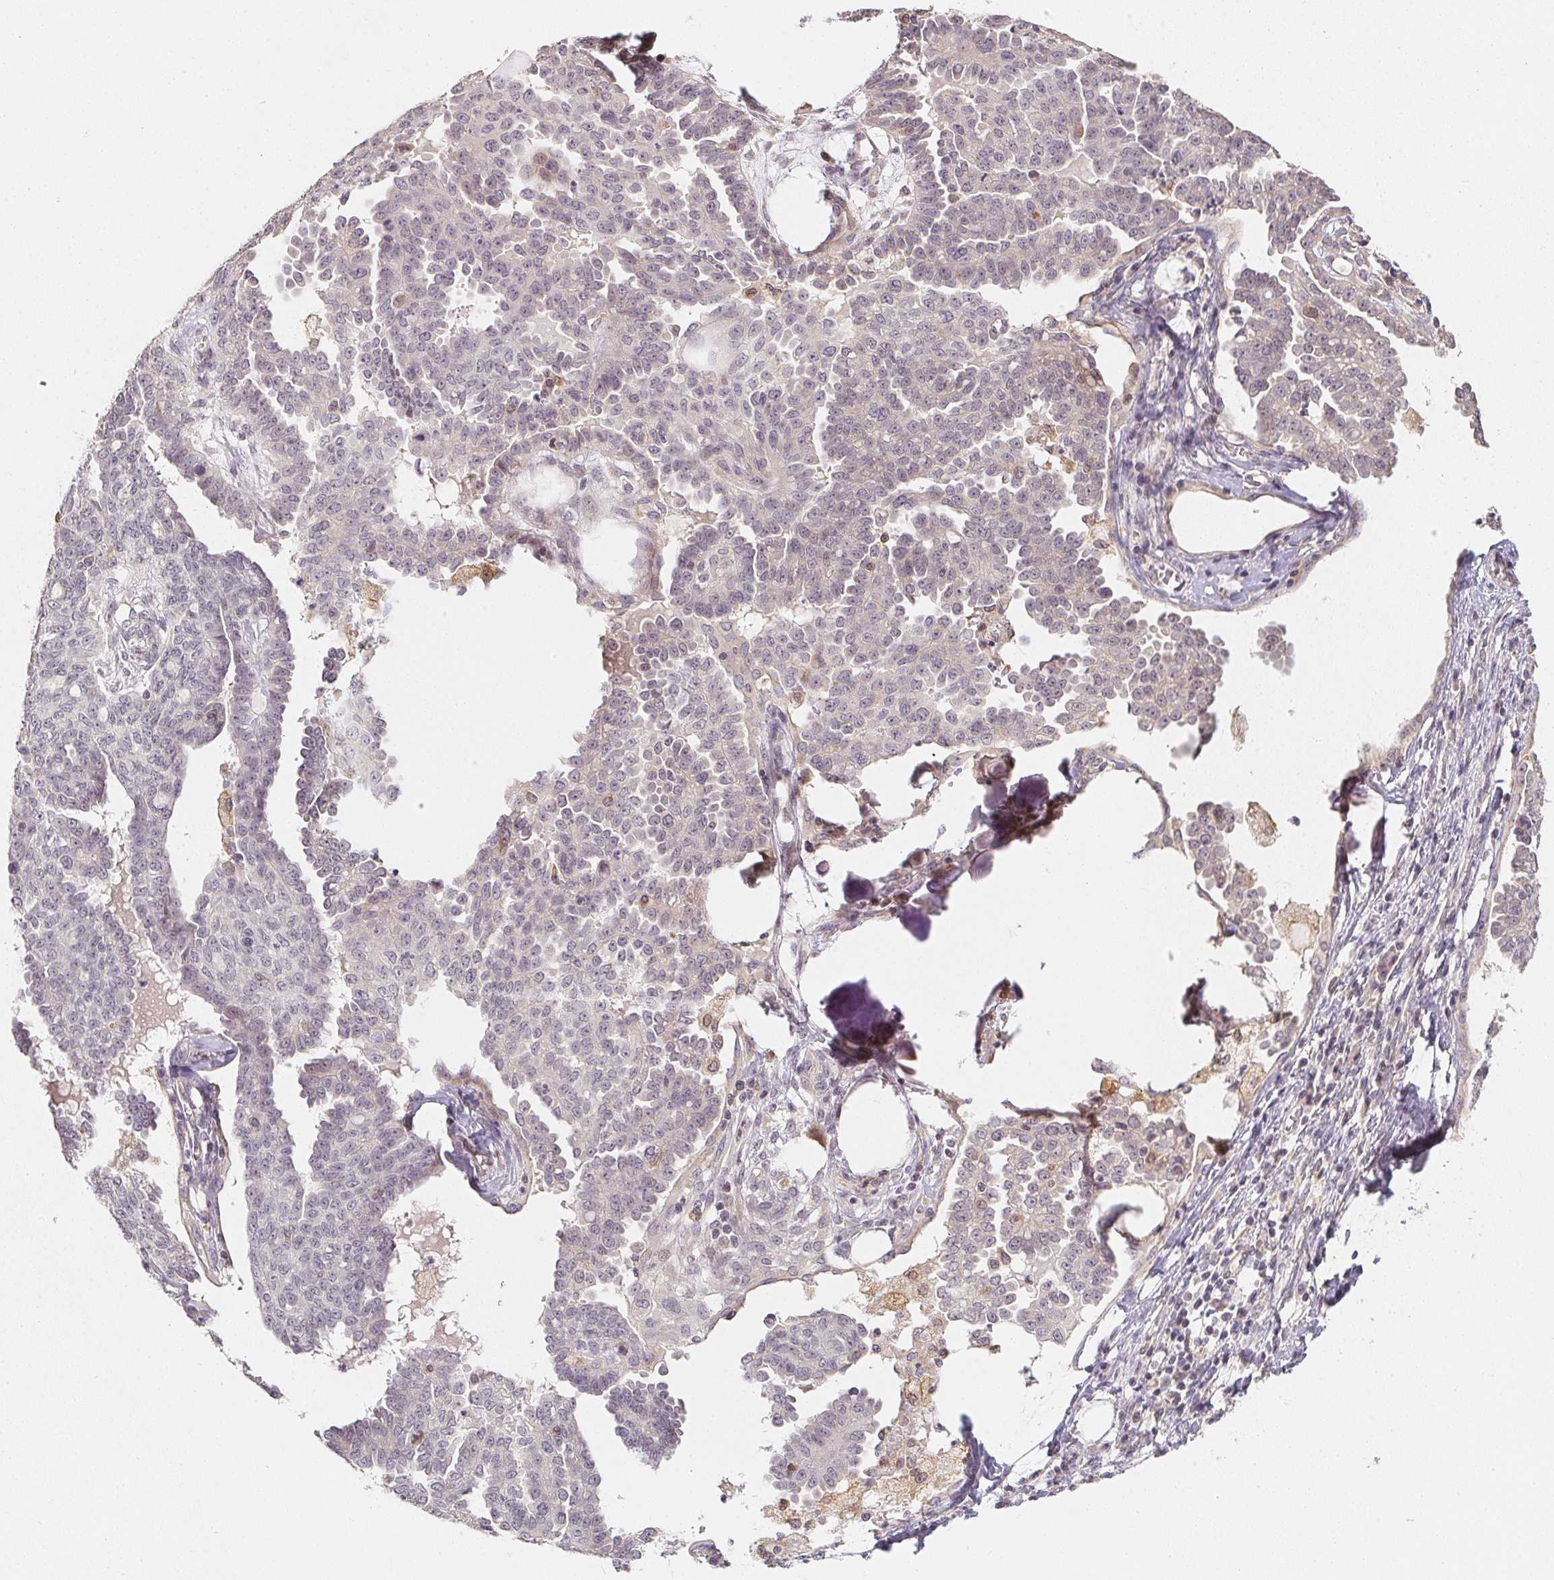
{"staining": {"intensity": "negative", "quantity": "none", "location": "none"}, "tissue": "ovarian cancer", "cell_type": "Tumor cells", "image_type": "cancer", "snomed": [{"axis": "morphology", "description": "Cystadenocarcinoma, serous, NOS"}, {"axis": "topography", "description": "Ovary"}], "caption": "Histopathology image shows no significant protein staining in tumor cells of ovarian cancer (serous cystadenocarcinoma).", "gene": "SOAT1", "patient": {"sex": "female", "age": 71}}